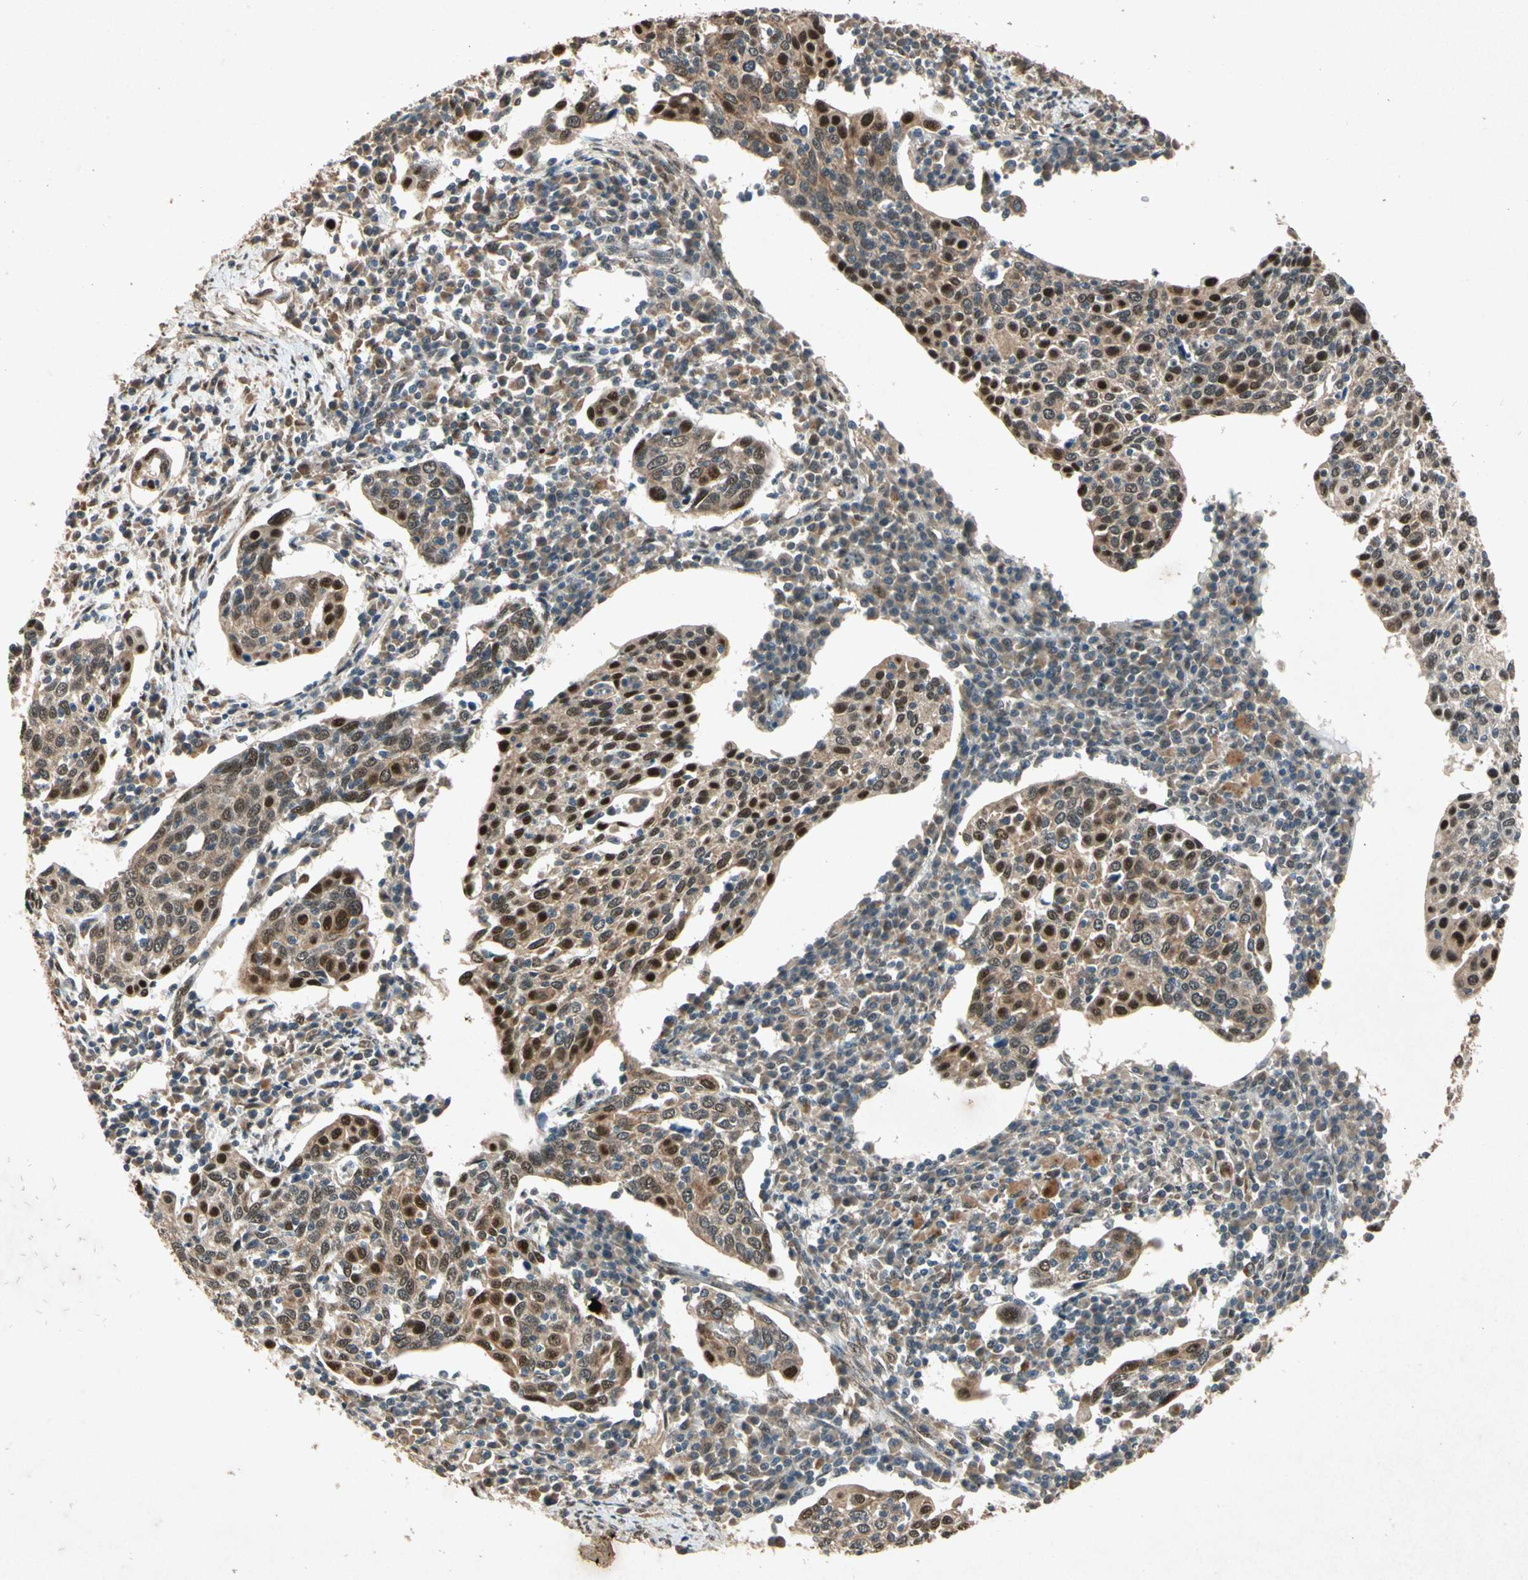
{"staining": {"intensity": "strong", "quantity": "<25%", "location": "cytoplasmic/membranous,nuclear"}, "tissue": "cervical cancer", "cell_type": "Tumor cells", "image_type": "cancer", "snomed": [{"axis": "morphology", "description": "Squamous cell carcinoma, NOS"}, {"axis": "topography", "description": "Cervix"}], "caption": "Immunohistochemistry (IHC) (DAB (3,3'-diaminobenzidine)) staining of cervical cancer shows strong cytoplasmic/membranous and nuclear protein positivity in approximately <25% of tumor cells. (Brightfield microscopy of DAB IHC at high magnification).", "gene": "PML", "patient": {"sex": "female", "age": 40}}